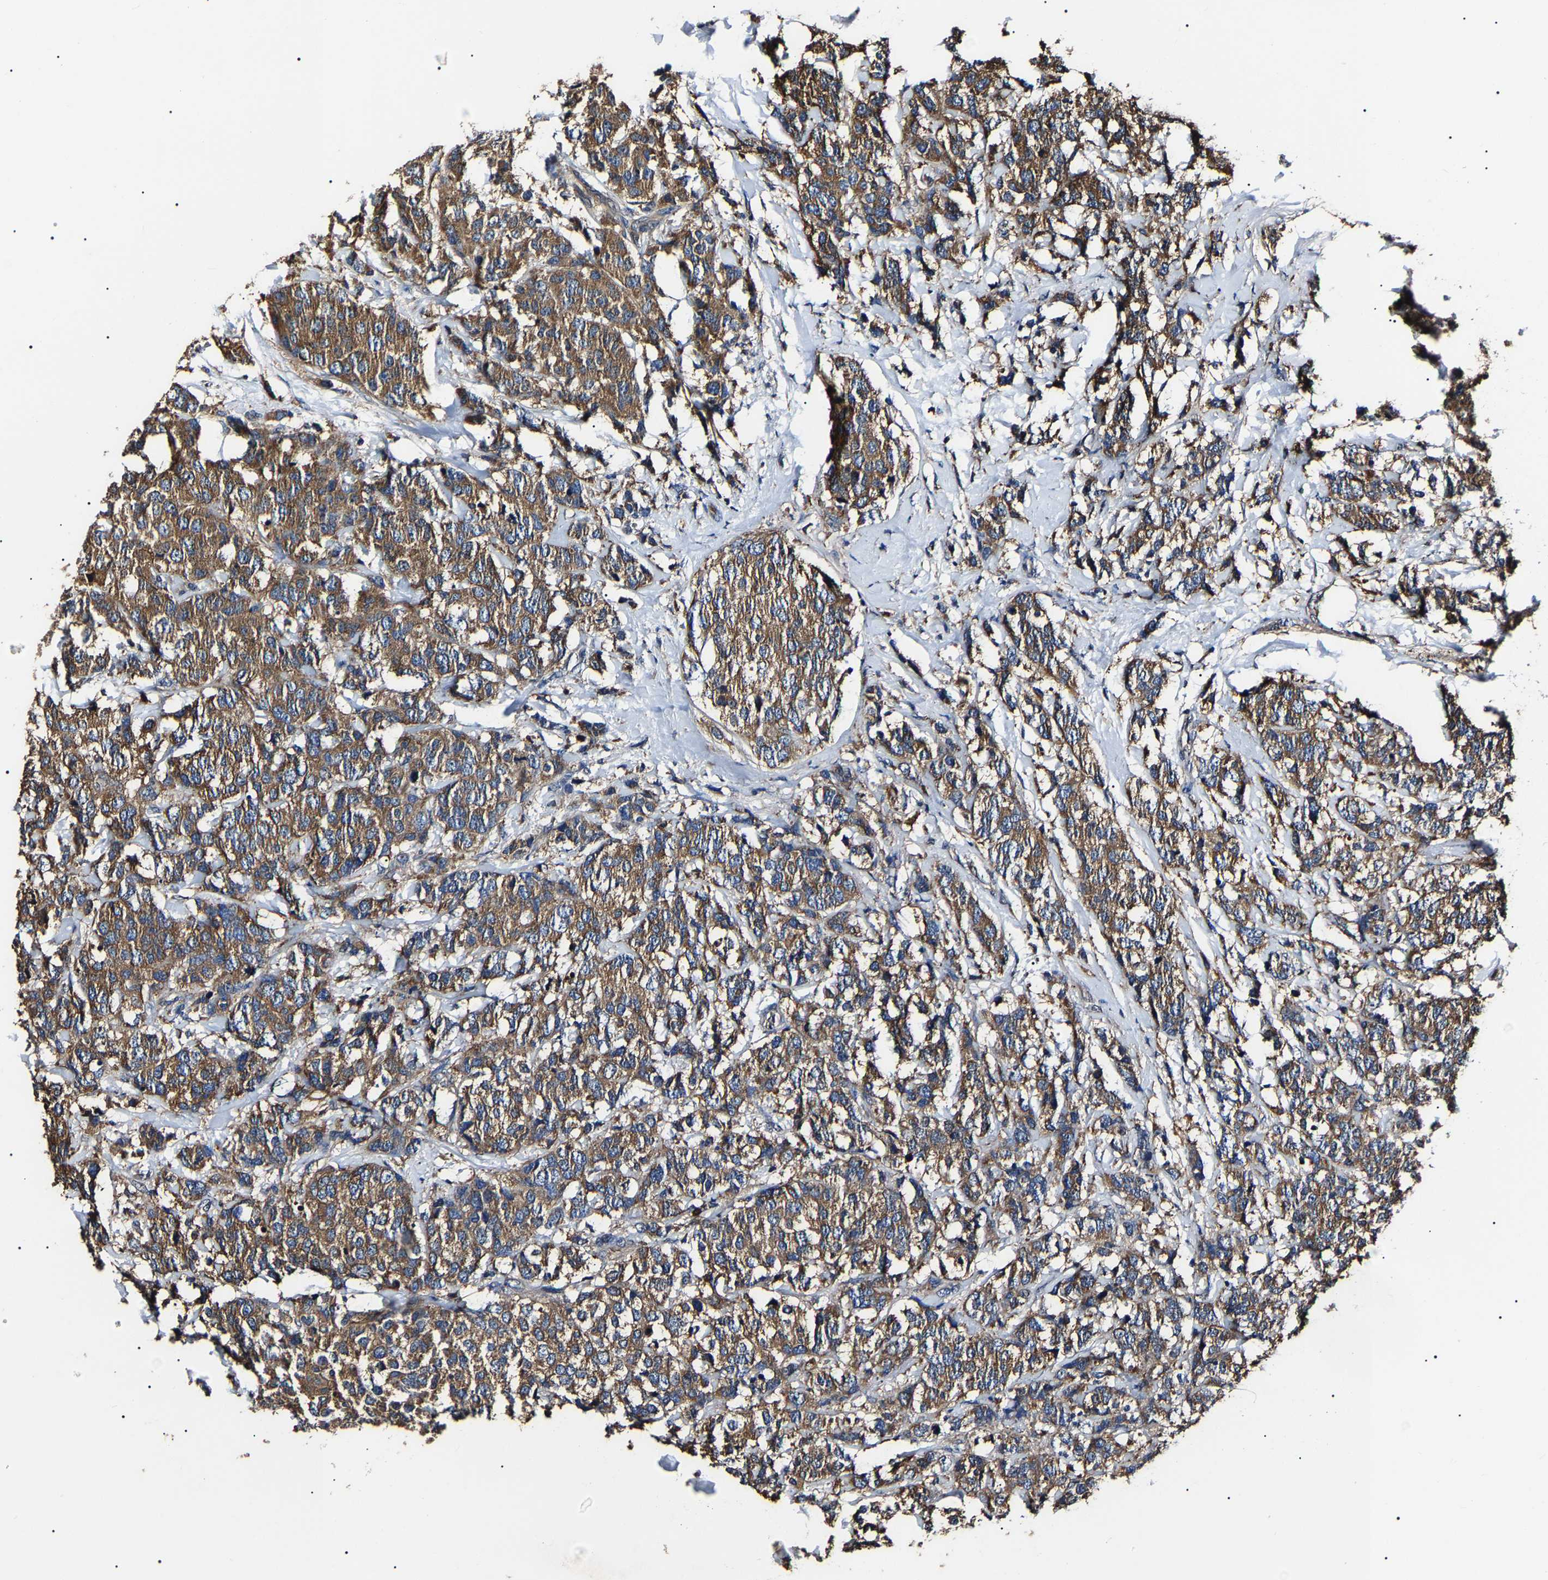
{"staining": {"intensity": "moderate", "quantity": ">75%", "location": "cytoplasmic/membranous"}, "tissue": "breast cancer", "cell_type": "Tumor cells", "image_type": "cancer", "snomed": [{"axis": "morphology", "description": "Lobular carcinoma"}, {"axis": "topography", "description": "Breast"}], "caption": "Immunohistochemical staining of human breast cancer demonstrates medium levels of moderate cytoplasmic/membranous protein expression in approximately >75% of tumor cells.", "gene": "CCT8", "patient": {"sex": "female", "age": 59}}